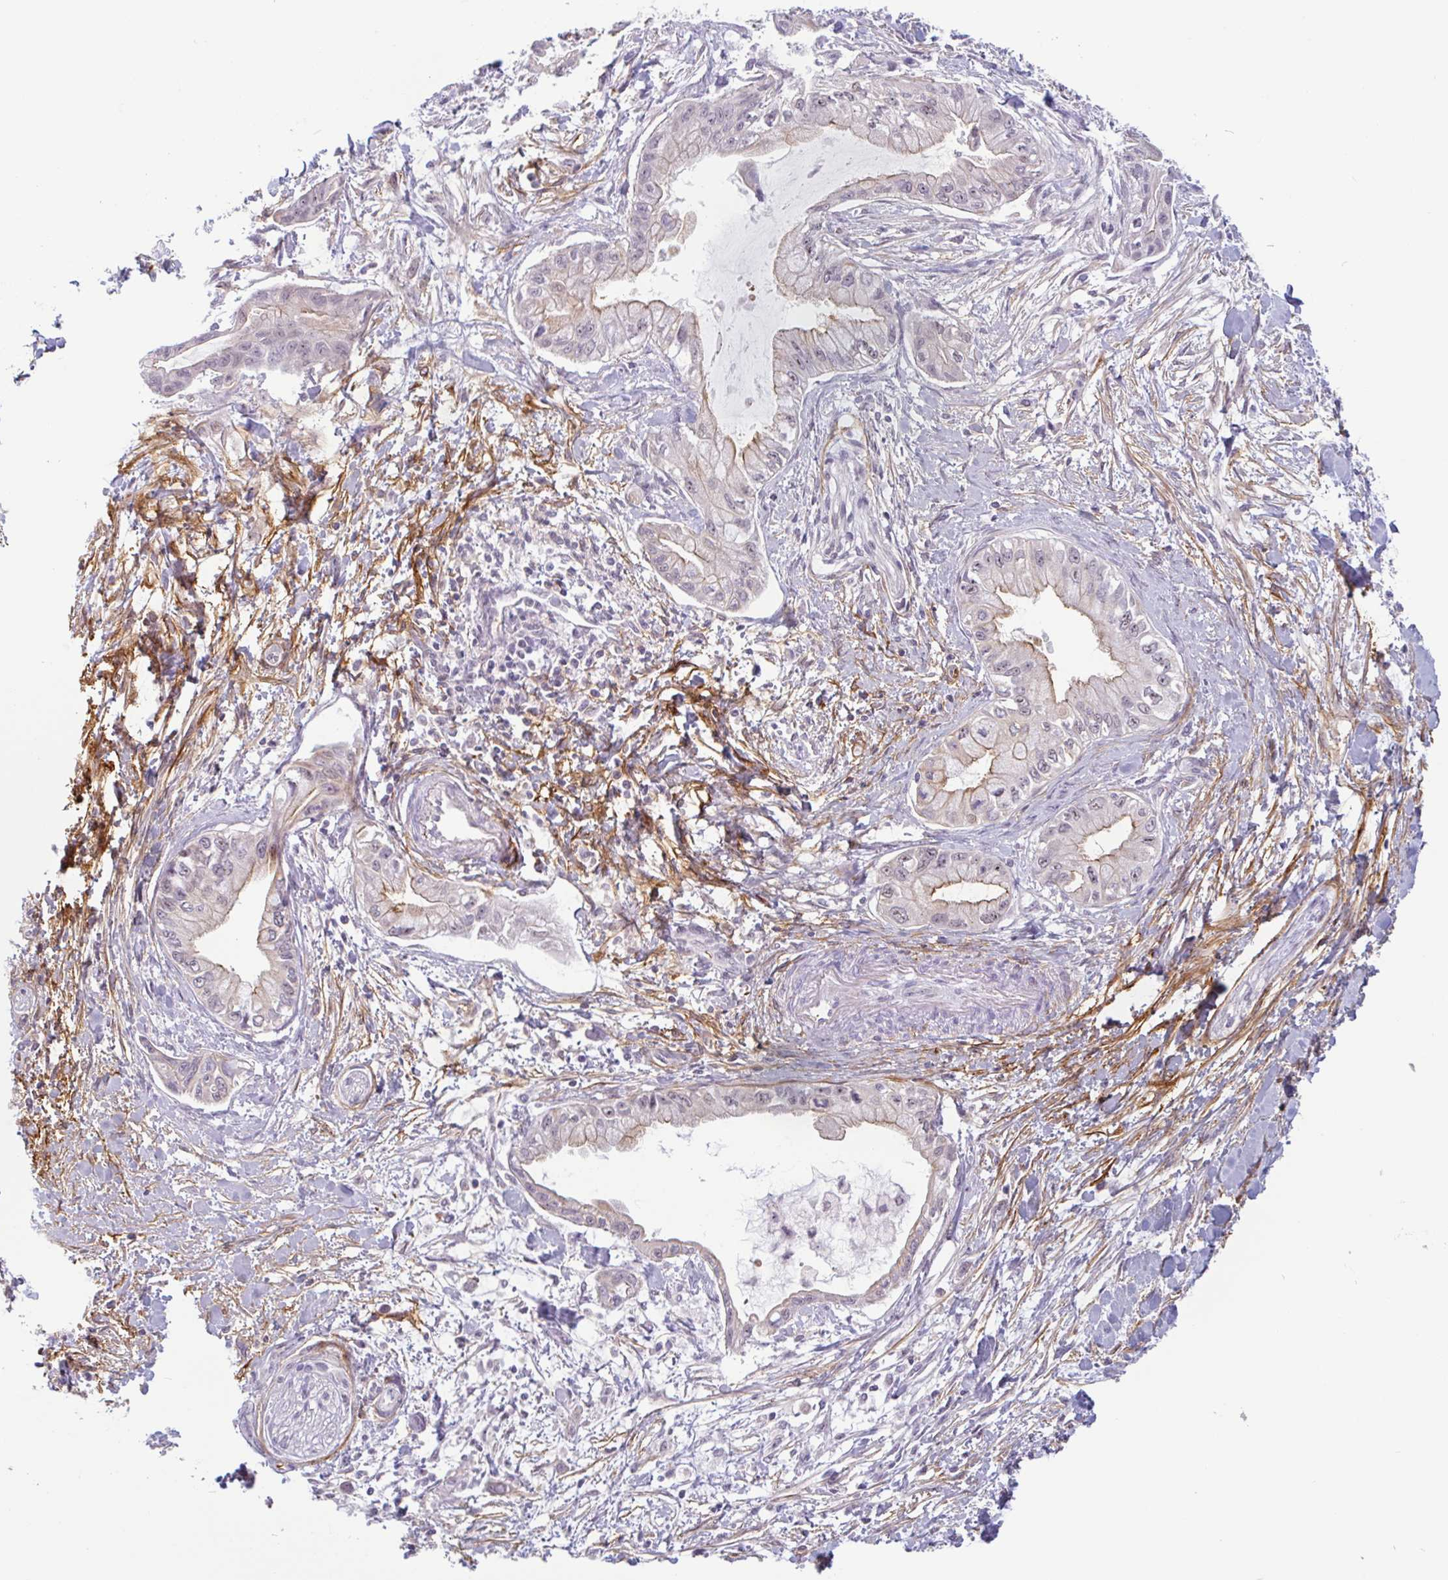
{"staining": {"intensity": "weak", "quantity": "25%-75%", "location": "cytoplasmic/membranous"}, "tissue": "pancreatic cancer", "cell_type": "Tumor cells", "image_type": "cancer", "snomed": [{"axis": "morphology", "description": "Adenocarcinoma, NOS"}, {"axis": "topography", "description": "Pancreas"}], "caption": "A high-resolution image shows IHC staining of pancreatic cancer (adenocarcinoma), which demonstrates weak cytoplasmic/membranous staining in about 25%-75% of tumor cells. The protein of interest is stained brown, and the nuclei are stained in blue (DAB (3,3'-diaminobenzidine) IHC with brightfield microscopy, high magnification).", "gene": "TMEM119", "patient": {"sex": "male", "age": 48}}